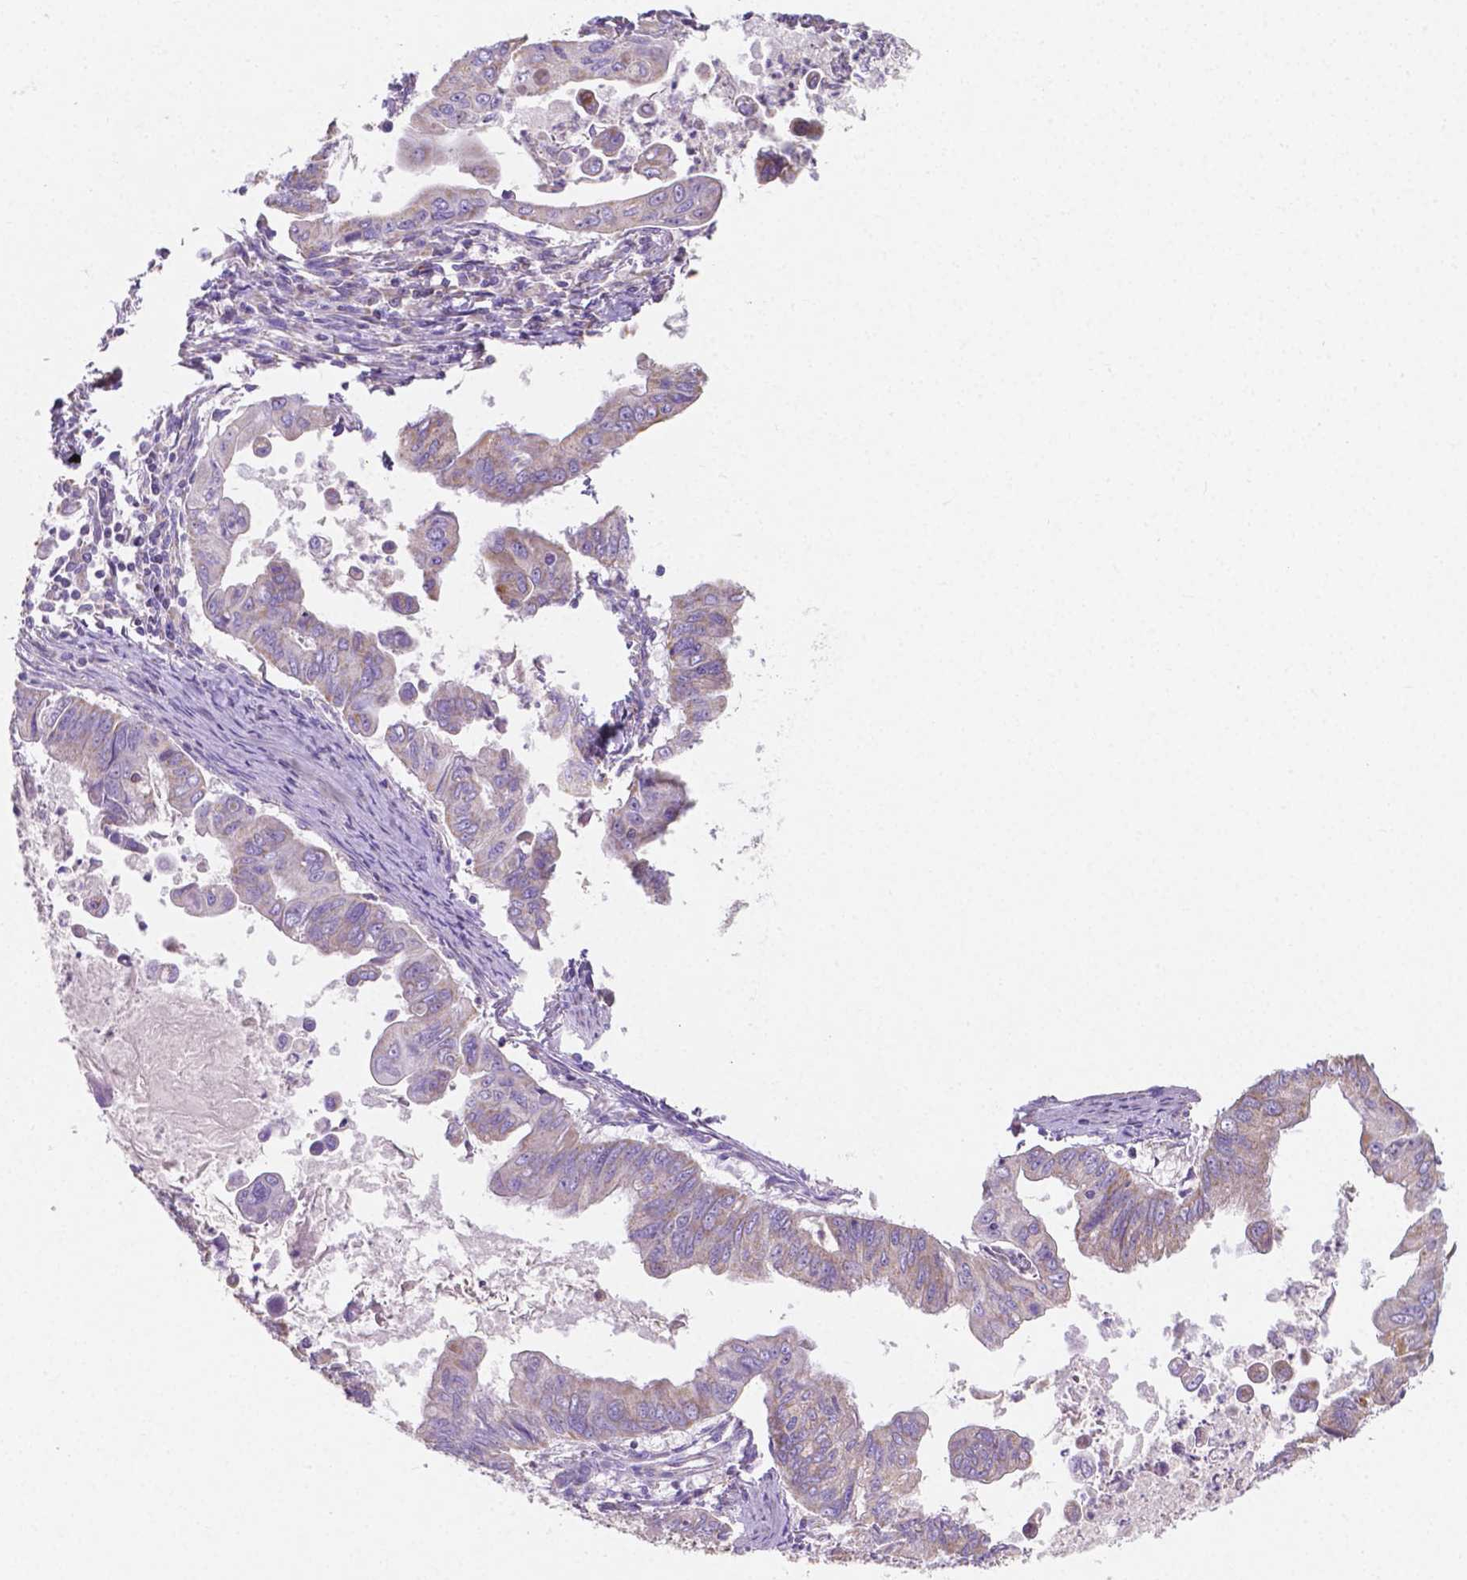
{"staining": {"intensity": "weak", "quantity": "<25%", "location": "cytoplasmic/membranous"}, "tissue": "stomach cancer", "cell_type": "Tumor cells", "image_type": "cancer", "snomed": [{"axis": "morphology", "description": "Adenocarcinoma, NOS"}, {"axis": "topography", "description": "Stomach, upper"}], "caption": "Immunohistochemical staining of human stomach cancer (adenocarcinoma) exhibits no significant positivity in tumor cells. (DAB (3,3'-diaminobenzidine) immunohistochemistry (IHC) visualized using brightfield microscopy, high magnification).", "gene": "SGTB", "patient": {"sex": "male", "age": 80}}